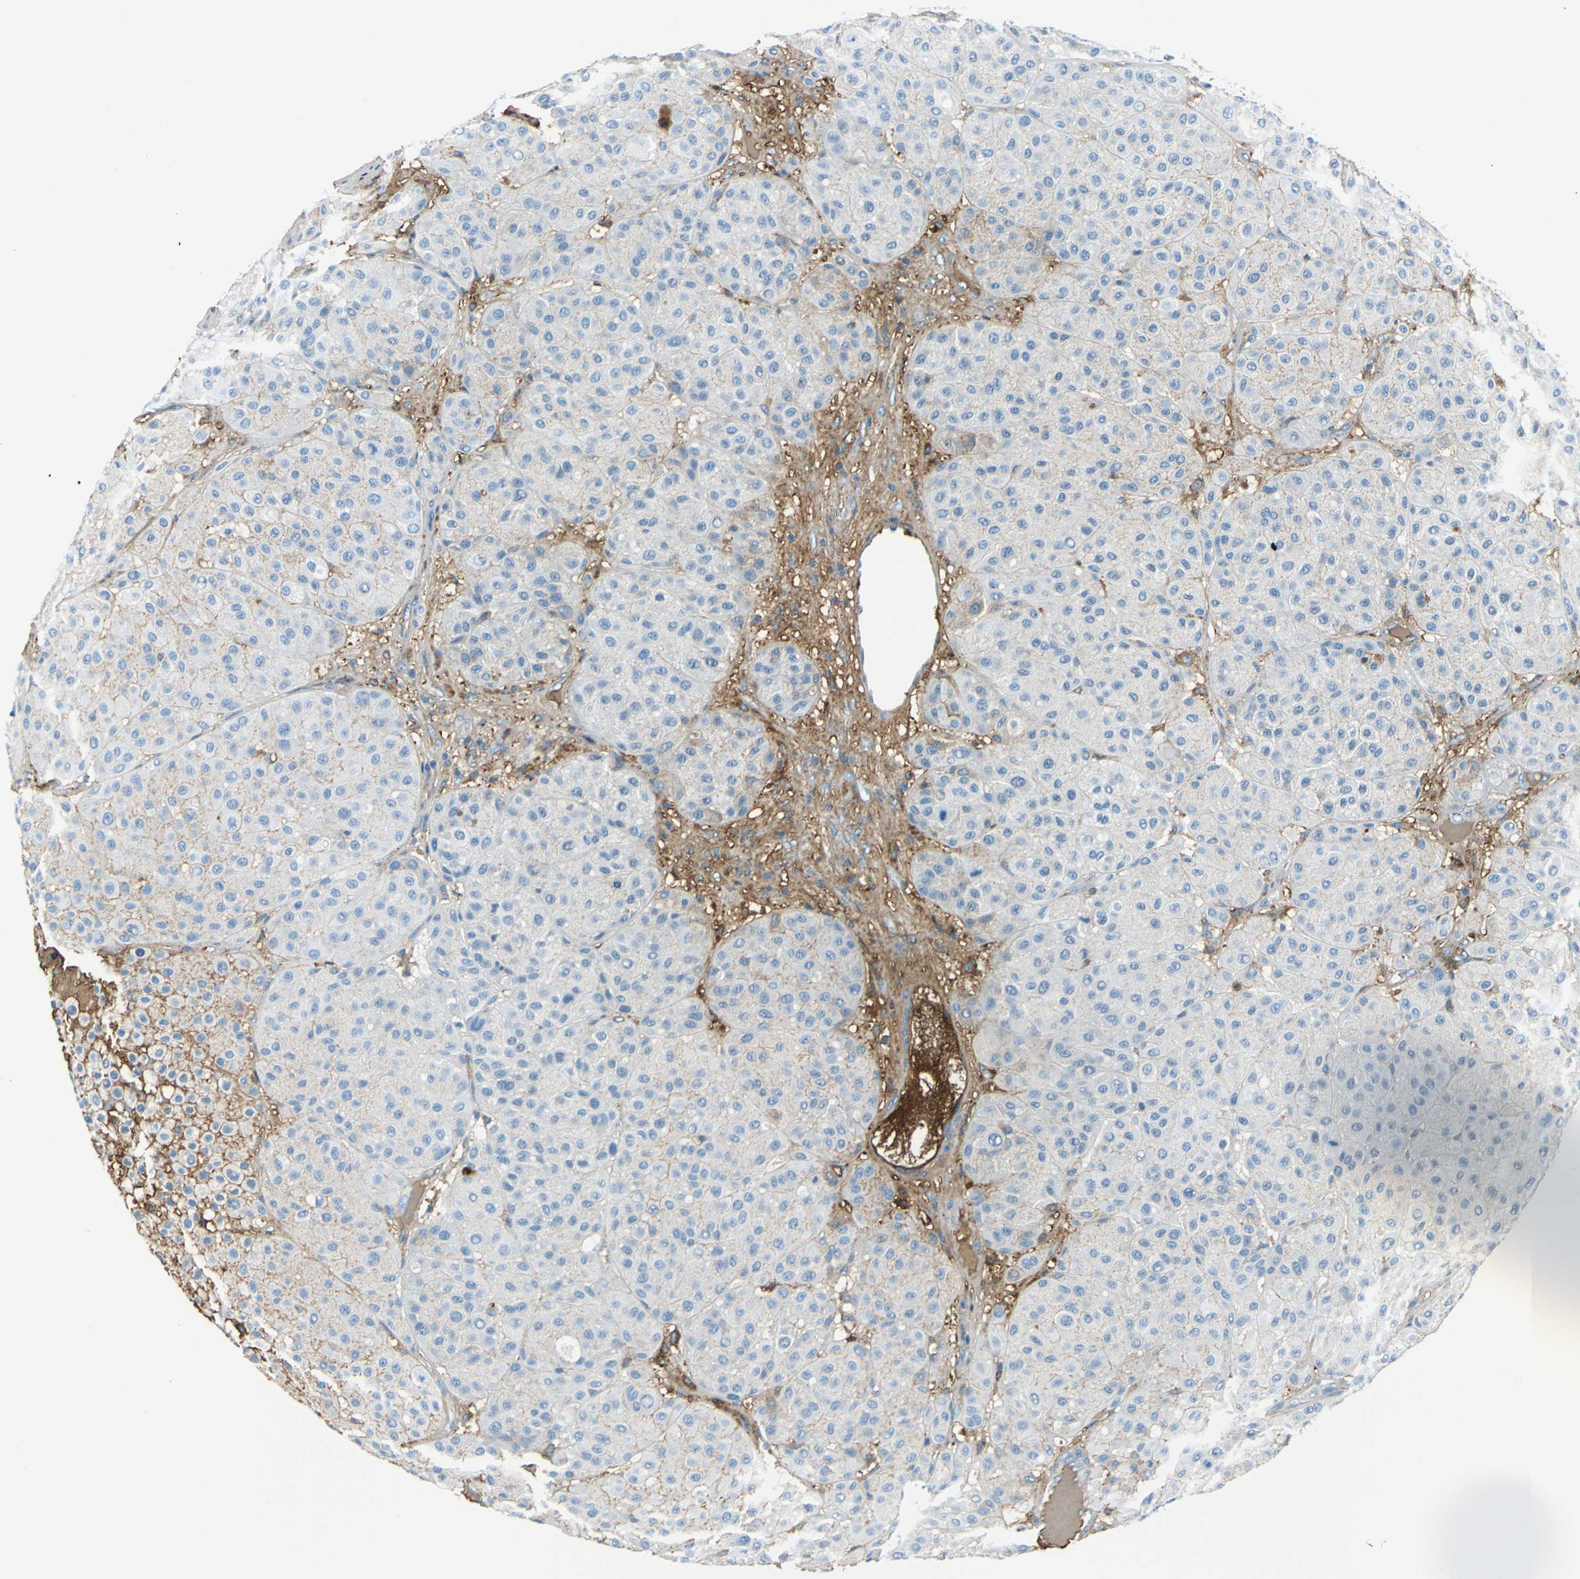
{"staining": {"intensity": "moderate", "quantity": "25%-75%", "location": "cytoplasmic/membranous"}, "tissue": "melanoma", "cell_type": "Tumor cells", "image_type": "cancer", "snomed": [{"axis": "morphology", "description": "Normal tissue, NOS"}, {"axis": "morphology", "description": "Malignant melanoma, Metastatic site"}, {"axis": "topography", "description": "Skin"}], "caption": "High-power microscopy captured an immunohistochemistry image of malignant melanoma (metastatic site), revealing moderate cytoplasmic/membranous expression in approximately 25%-75% of tumor cells.", "gene": "ALB", "patient": {"sex": "male", "age": 41}}